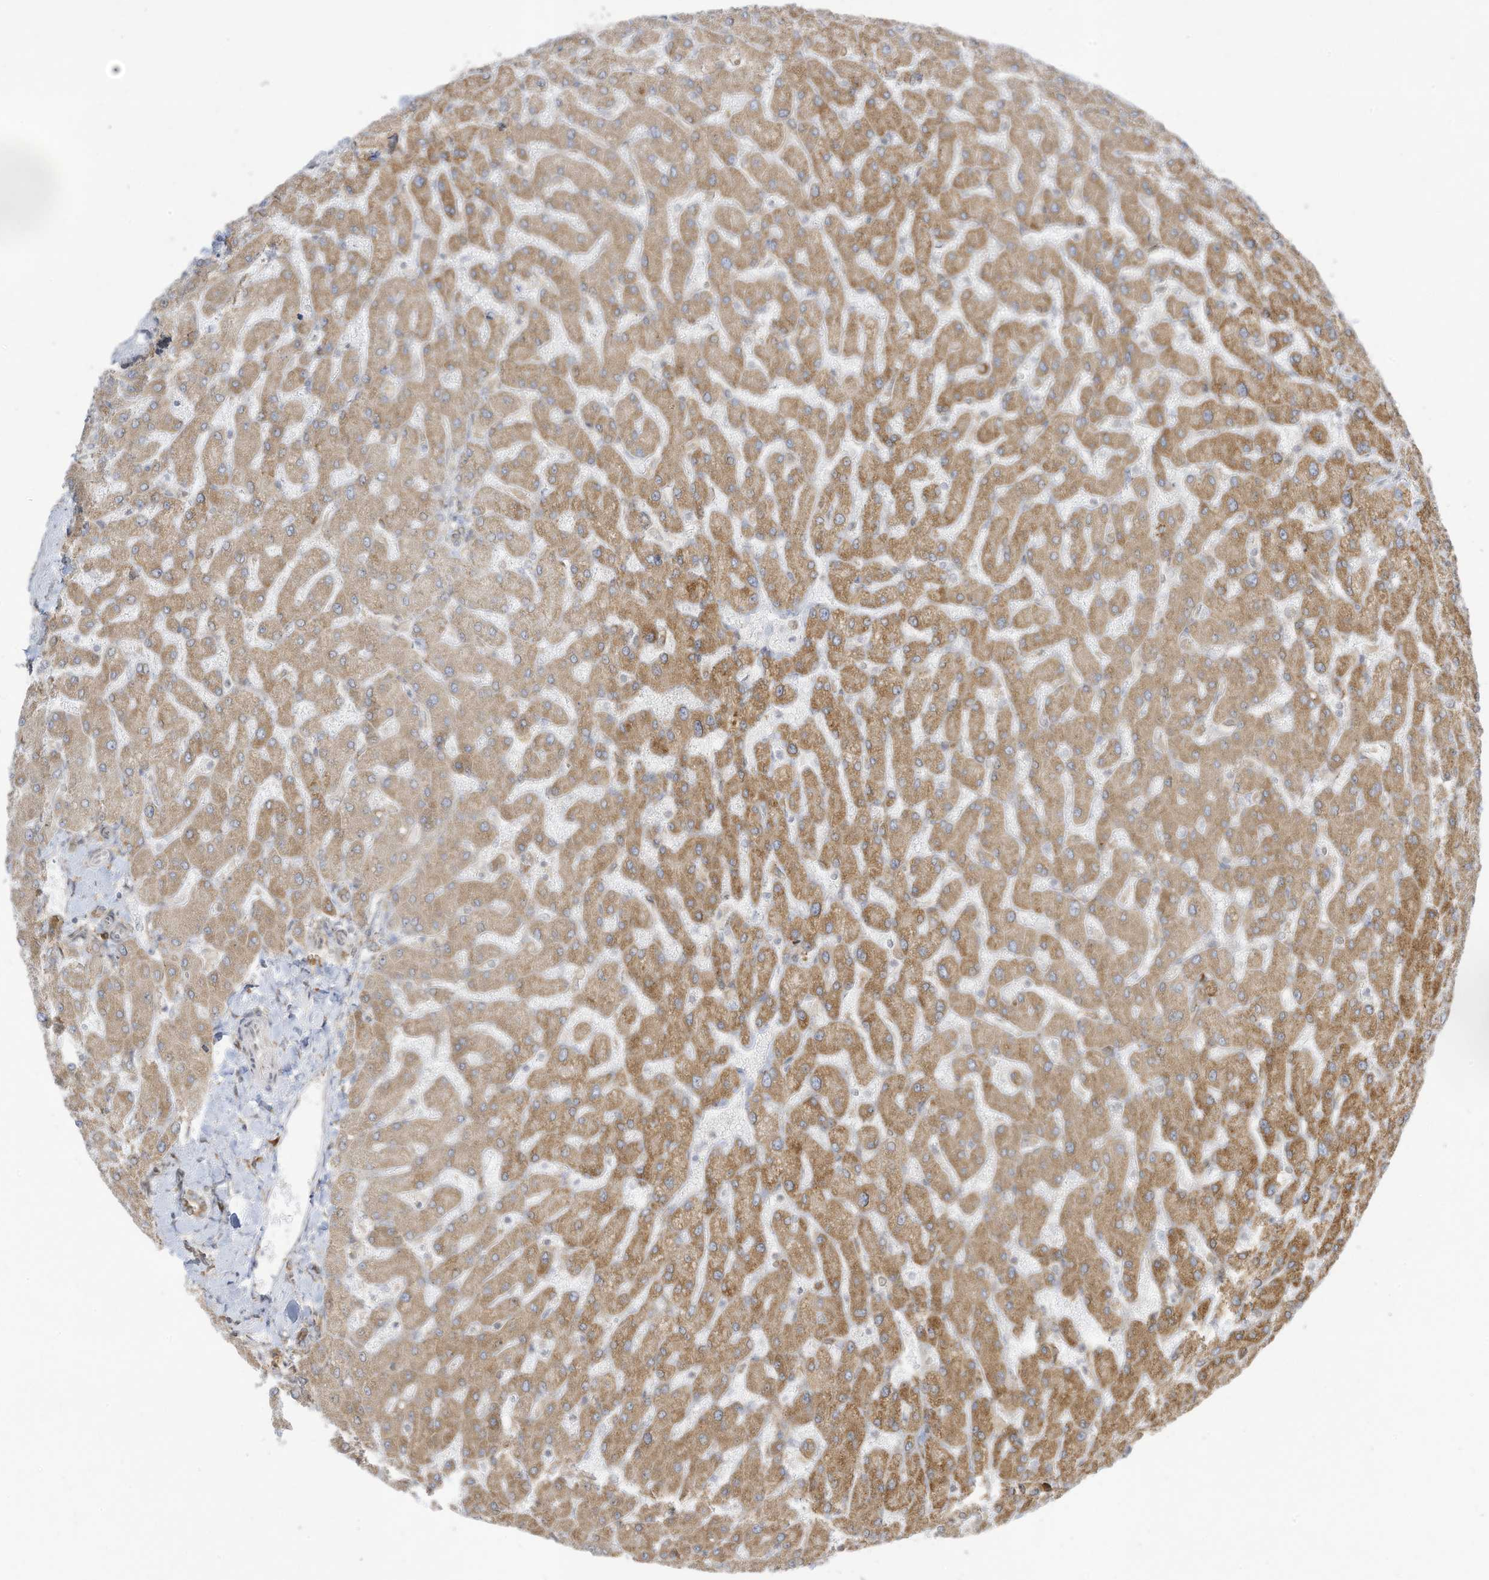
{"staining": {"intensity": "weak", "quantity": "25%-75%", "location": "cytoplasmic/membranous"}, "tissue": "liver", "cell_type": "Cholangiocytes", "image_type": "normal", "snomed": [{"axis": "morphology", "description": "Normal tissue, NOS"}, {"axis": "topography", "description": "Liver"}], "caption": "Immunohistochemical staining of unremarkable human liver reveals weak cytoplasmic/membranous protein positivity in about 25%-75% of cholangiocytes.", "gene": "PTK6", "patient": {"sex": "male", "age": 55}}